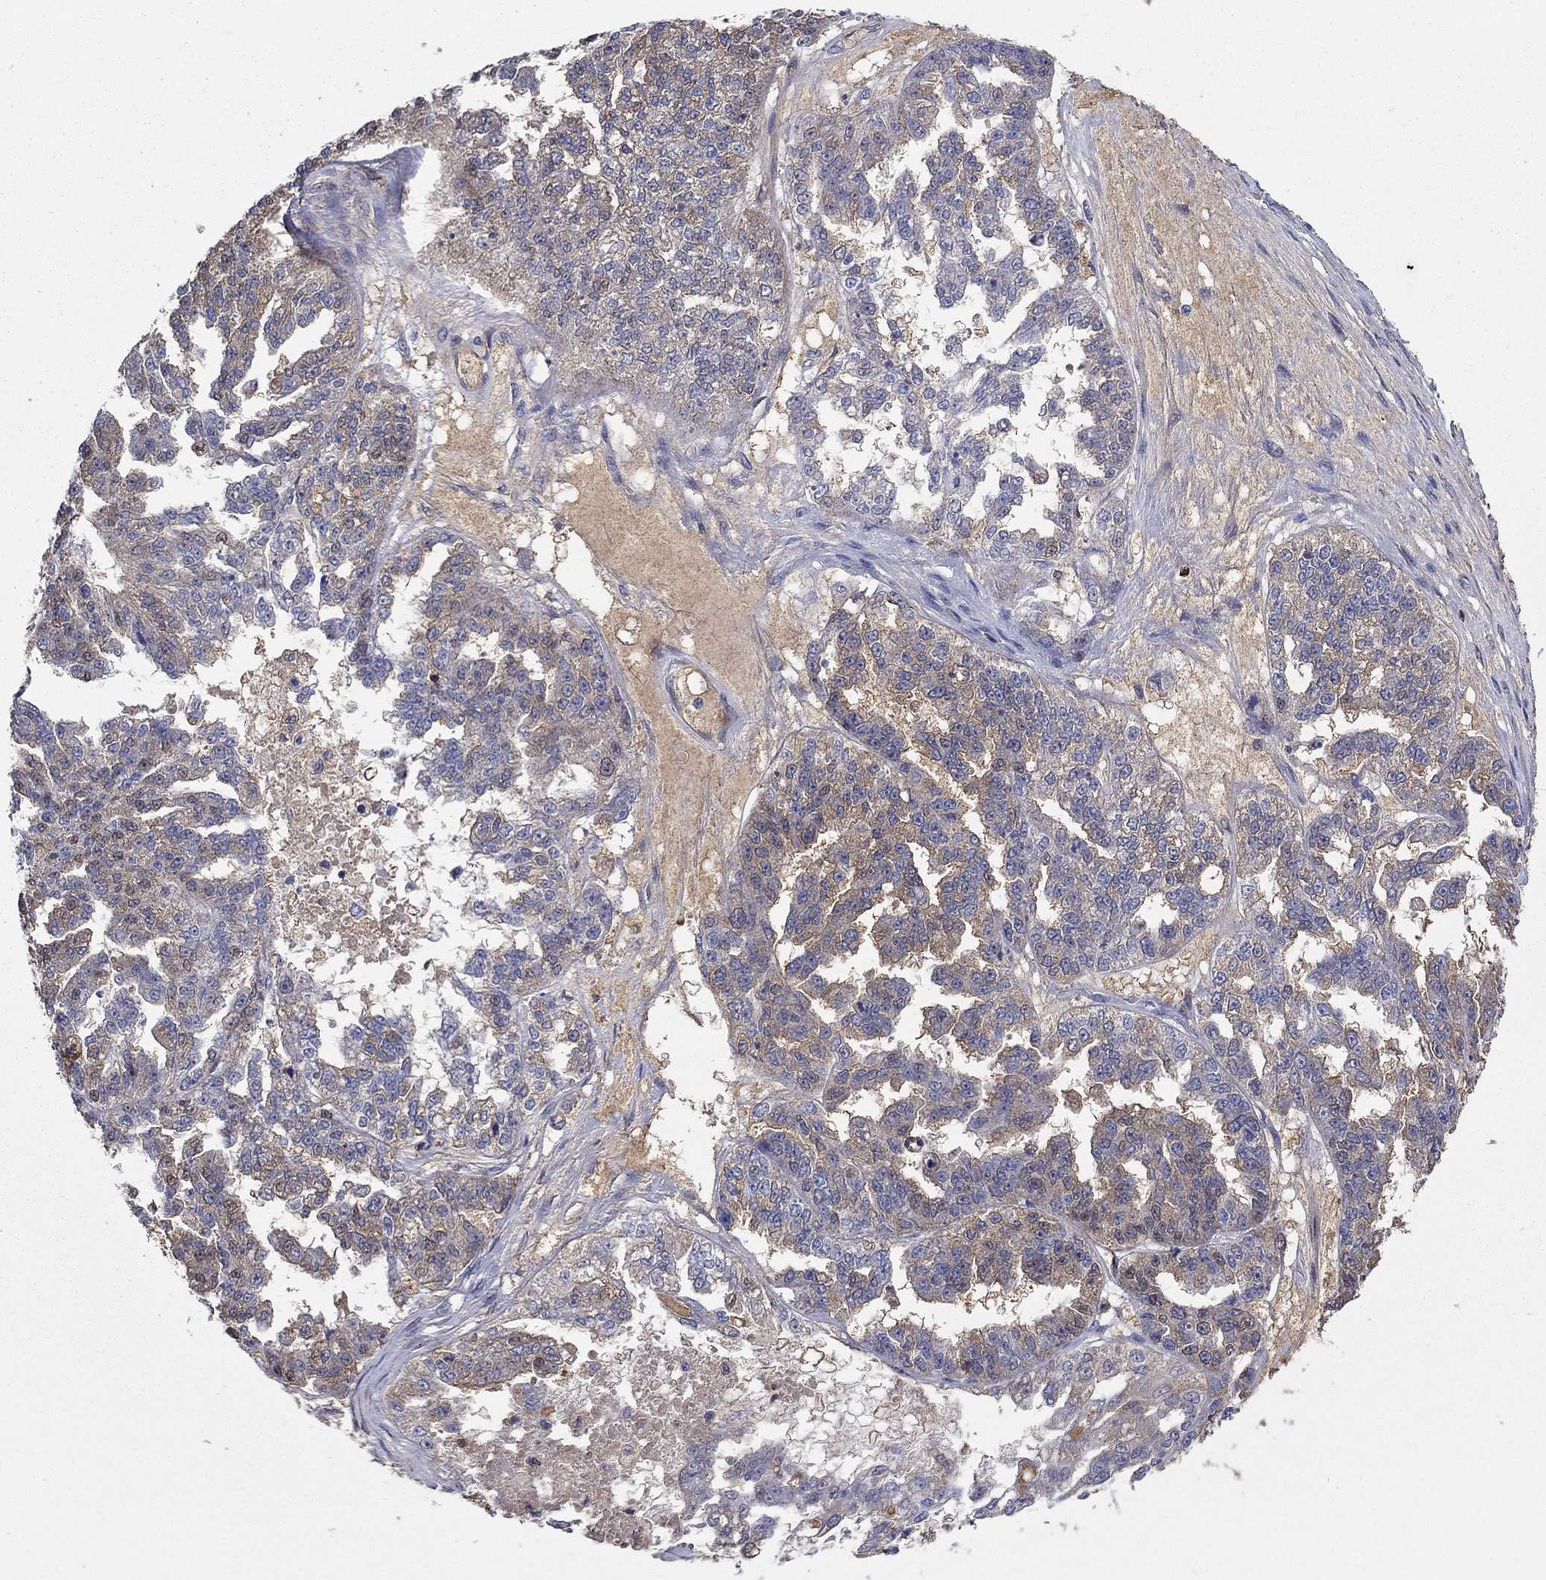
{"staining": {"intensity": "moderate", "quantity": "<25%", "location": "cytoplasmic/membranous"}, "tissue": "ovarian cancer", "cell_type": "Tumor cells", "image_type": "cancer", "snomed": [{"axis": "morphology", "description": "Cystadenocarcinoma, serous, NOS"}, {"axis": "topography", "description": "Ovary"}], "caption": "This is an image of IHC staining of ovarian serous cystadenocarcinoma, which shows moderate positivity in the cytoplasmic/membranous of tumor cells.", "gene": "AGFG2", "patient": {"sex": "female", "age": 58}}